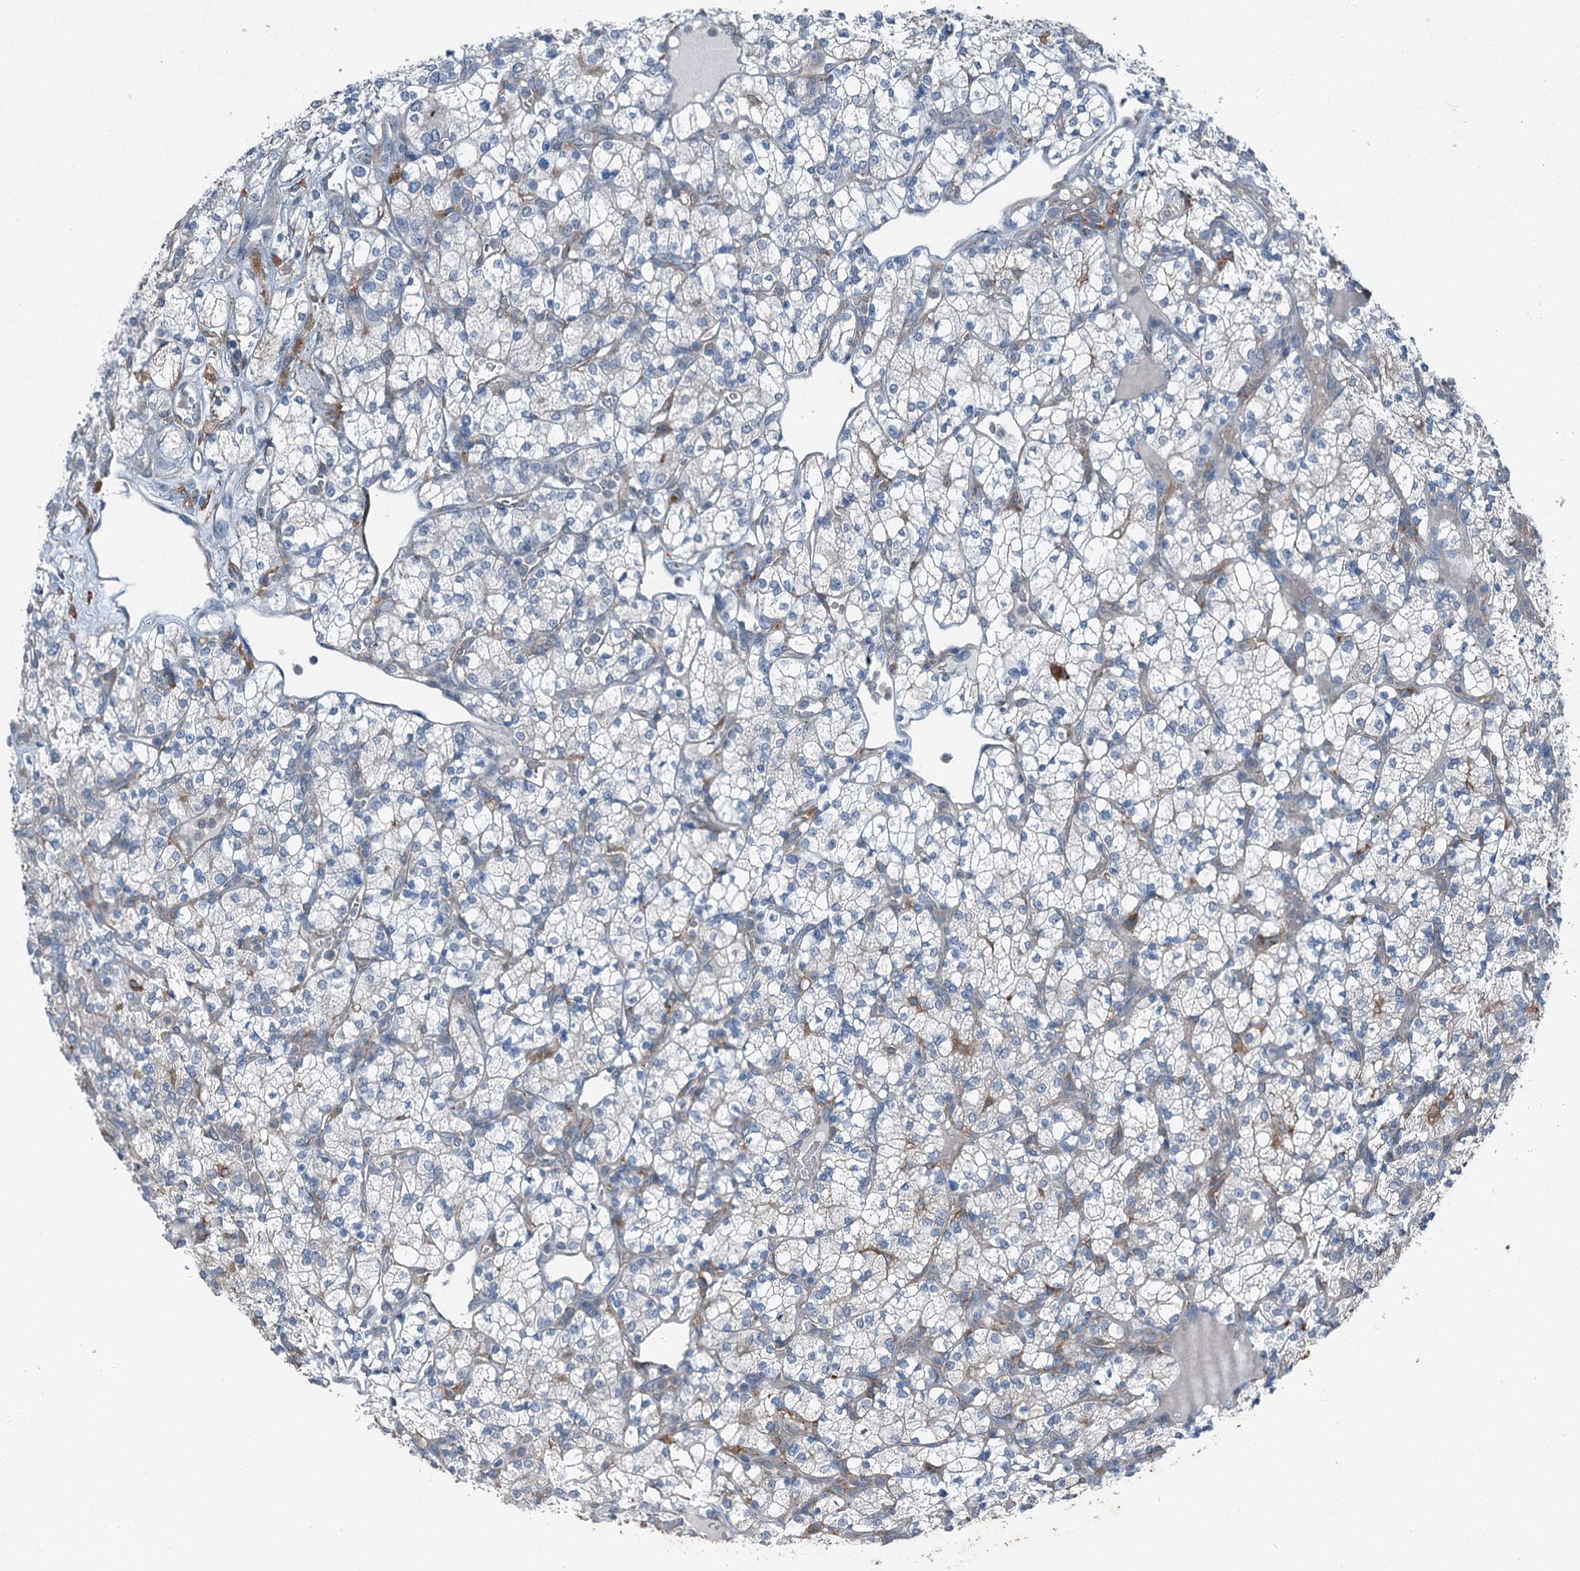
{"staining": {"intensity": "negative", "quantity": "none", "location": "none"}, "tissue": "renal cancer", "cell_type": "Tumor cells", "image_type": "cancer", "snomed": [{"axis": "morphology", "description": "Adenocarcinoma, NOS"}, {"axis": "topography", "description": "Kidney"}], "caption": "Immunohistochemical staining of renal cancer demonstrates no significant positivity in tumor cells.", "gene": "AXL", "patient": {"sex": "male", "age": 77}}